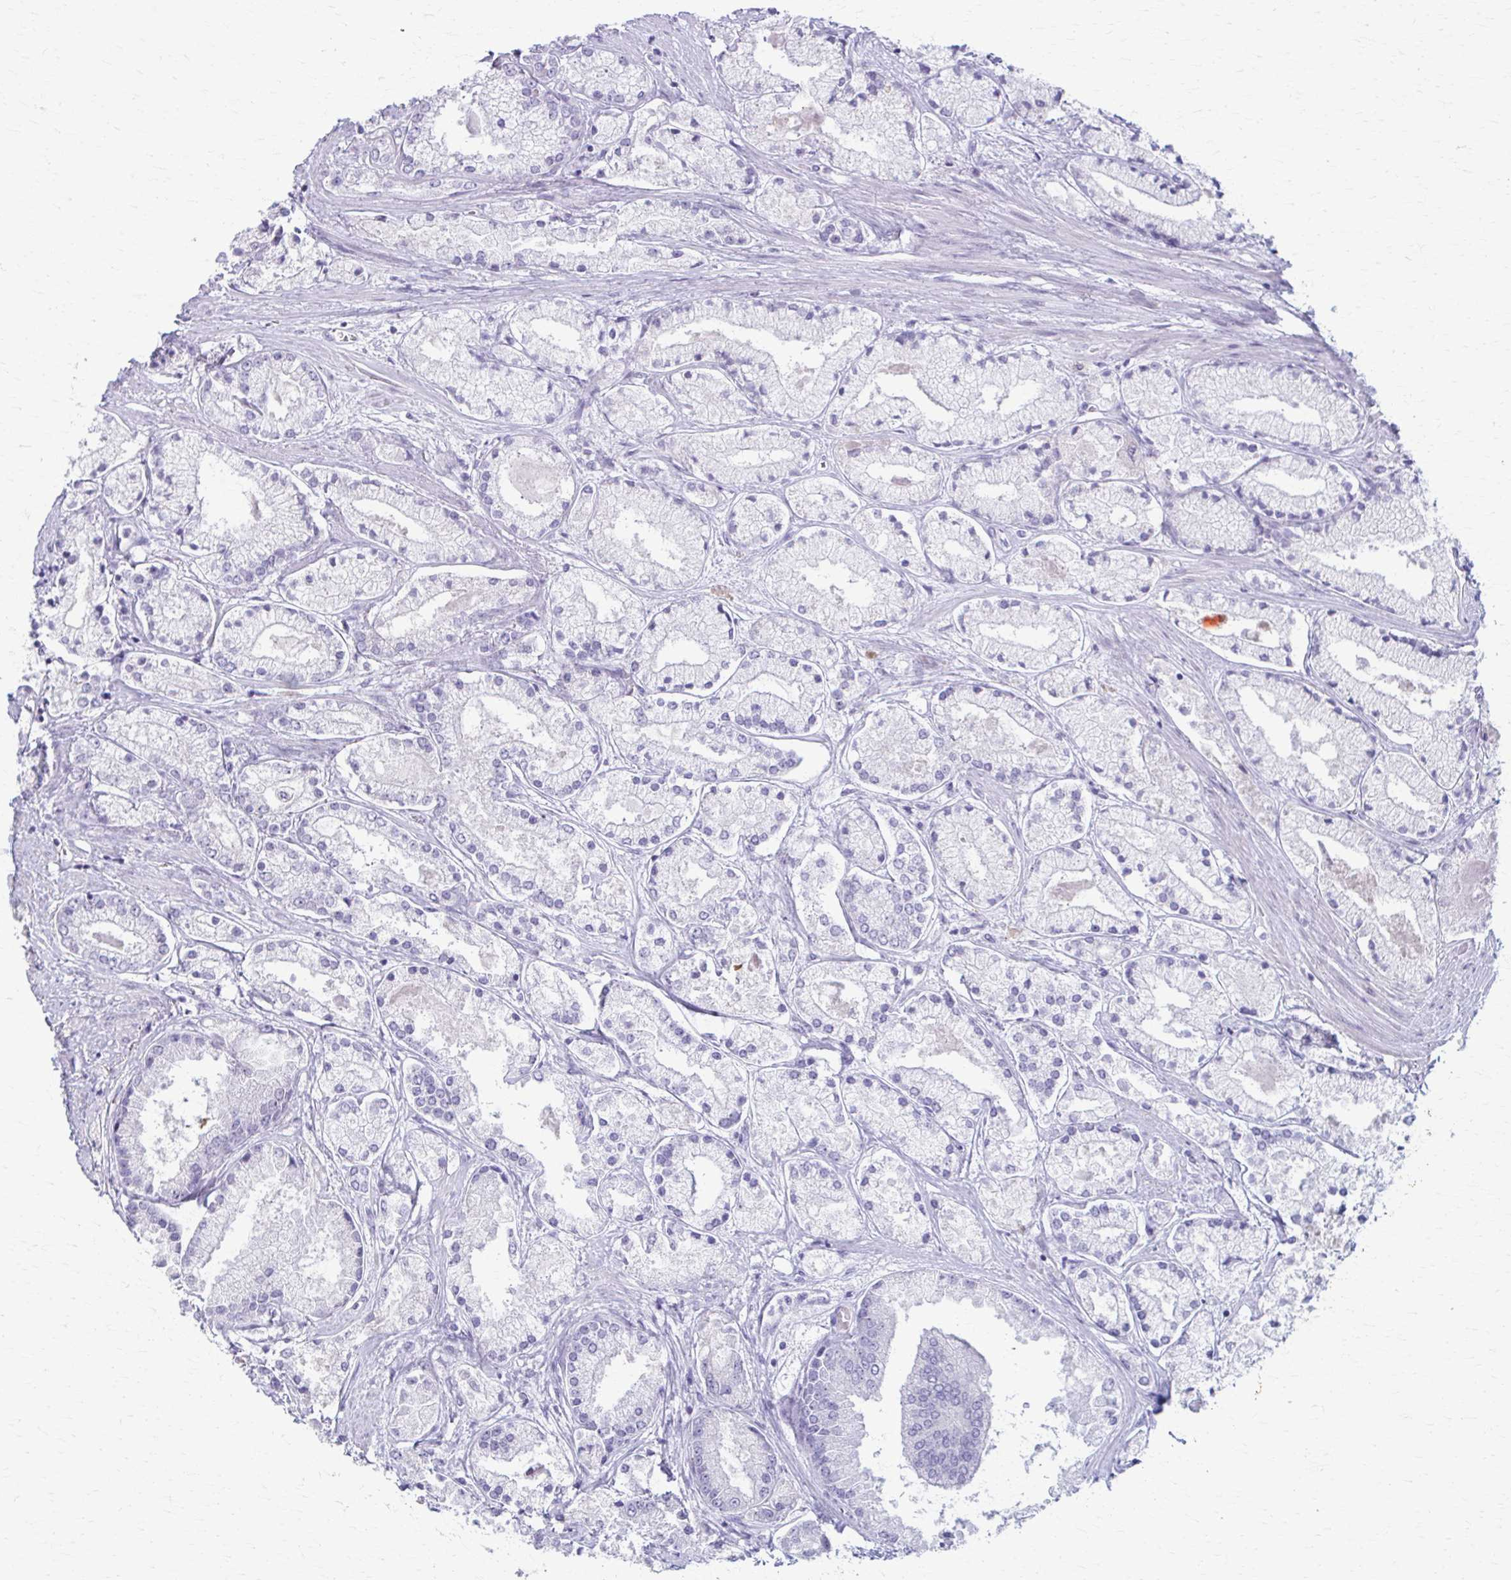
{"staining": {"intensity": "negative", "quantity": "none", "location": "none"}, "tissue": "prostate cancer", "cell_type": "Tumor cells", "image_type": "cancer", "snomed": [{"axis": "morphology", "description": "Adenocarcinoma, High grade"}, {"axis": "topography", "description": "Prostate"}], "caption": "Prostate adenocarcinoma (high-grade) stained for a protein using immunohistochemistry displays no expression tumor cells.", "gene": "LDLRAP1", "patient": {"sex": "male", "age": 67}}